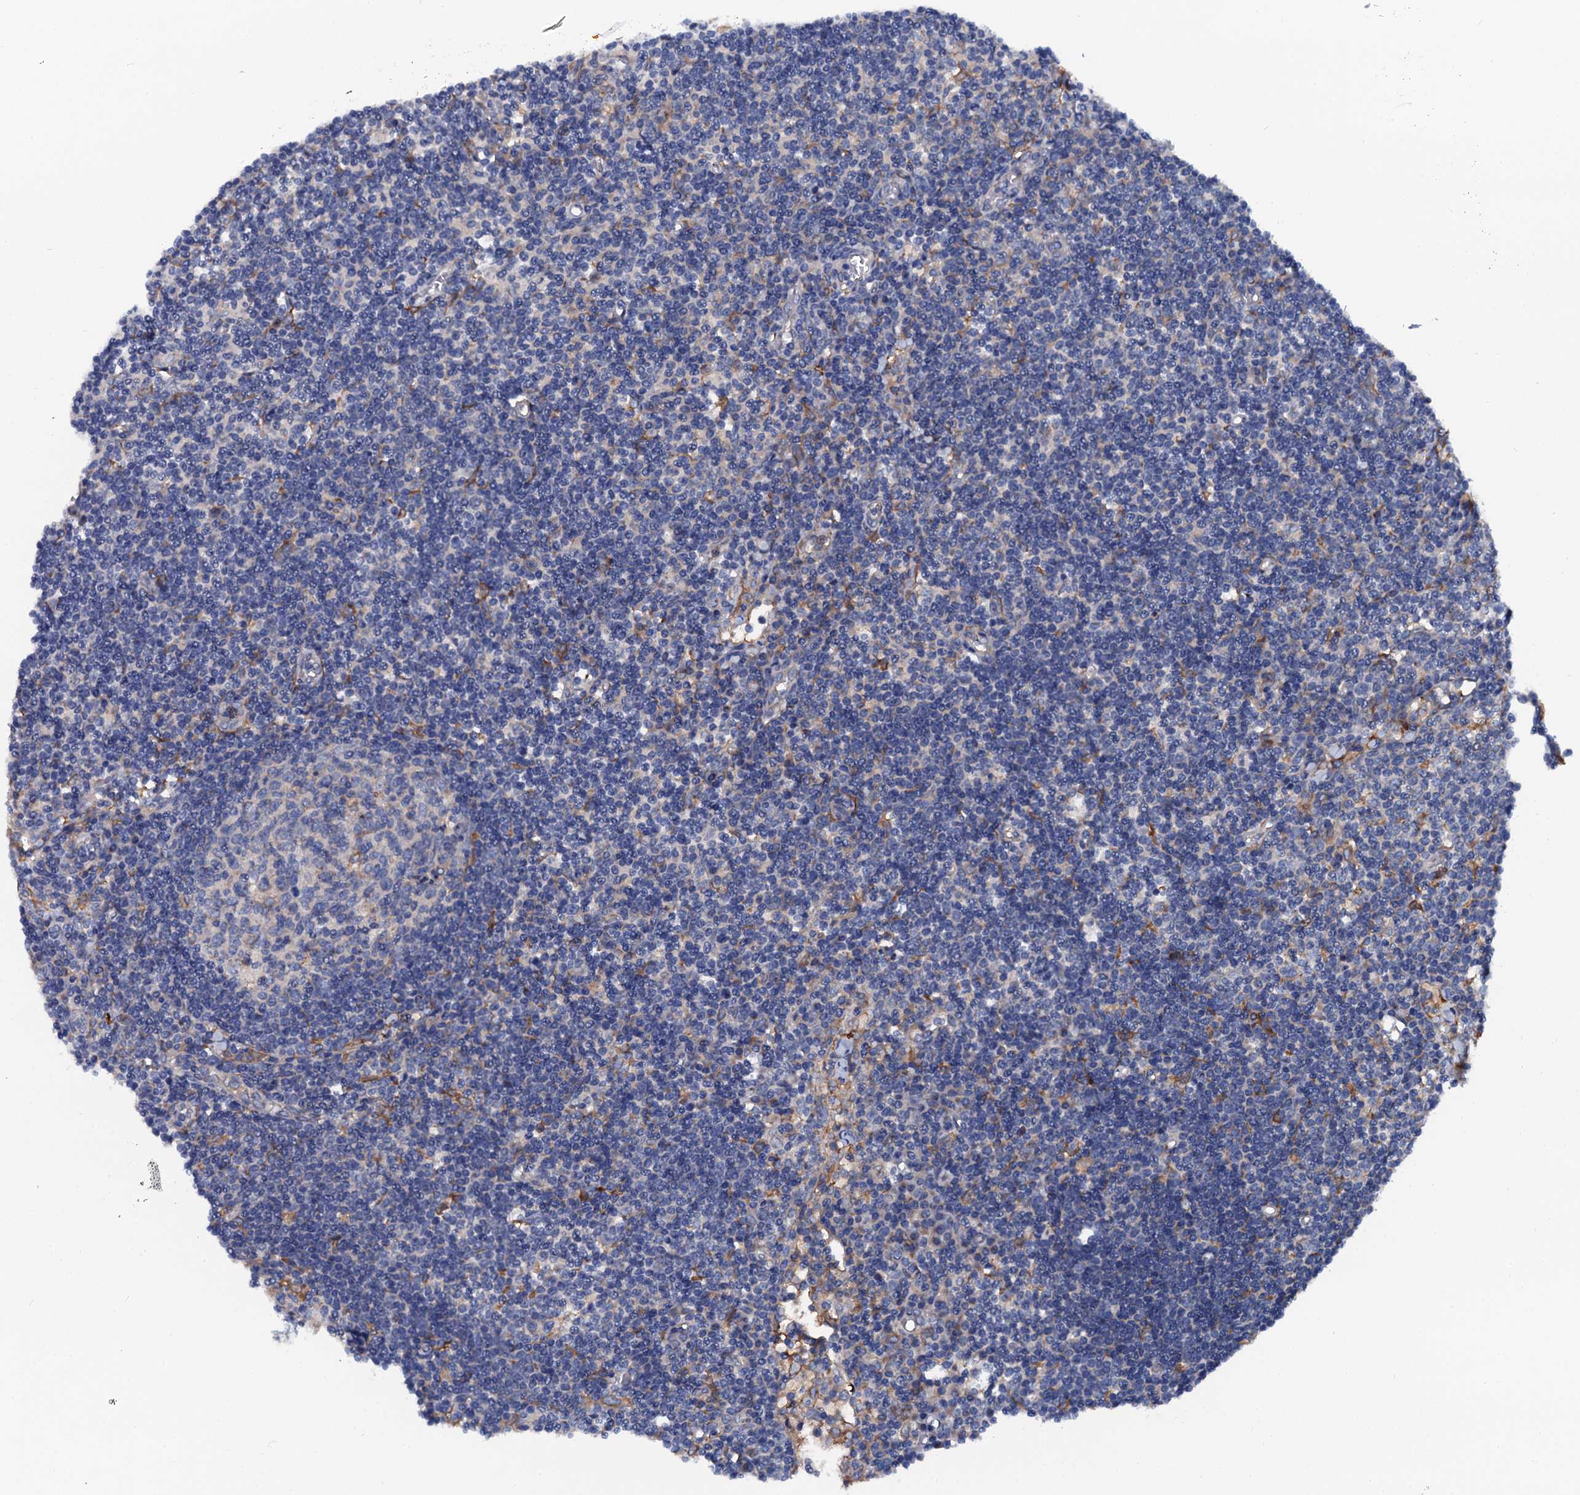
{"staining": {"intensity": "negative", "quantity": "none", "location": "none"}, "tissue": "lymph node", "cell_type": "Germinal center cells", "image_type": "normal", "snomed": [{"axis": "morphology", "description": "Normal tissue, NOS"}, {"axis": "topography", "description": "Lymph node"}], "caption": "DAB immunohistochemical staining of unremarkable lymph node shows no significant expression in germinal center cells. Brightfield microscopy of immunohistochemistry (IHC) stained with DAB (brown) and hematoxylin (blue), captured at high magnification.", "gene": "OTOL1", "patient": {"sex": "female", "age": 55}}